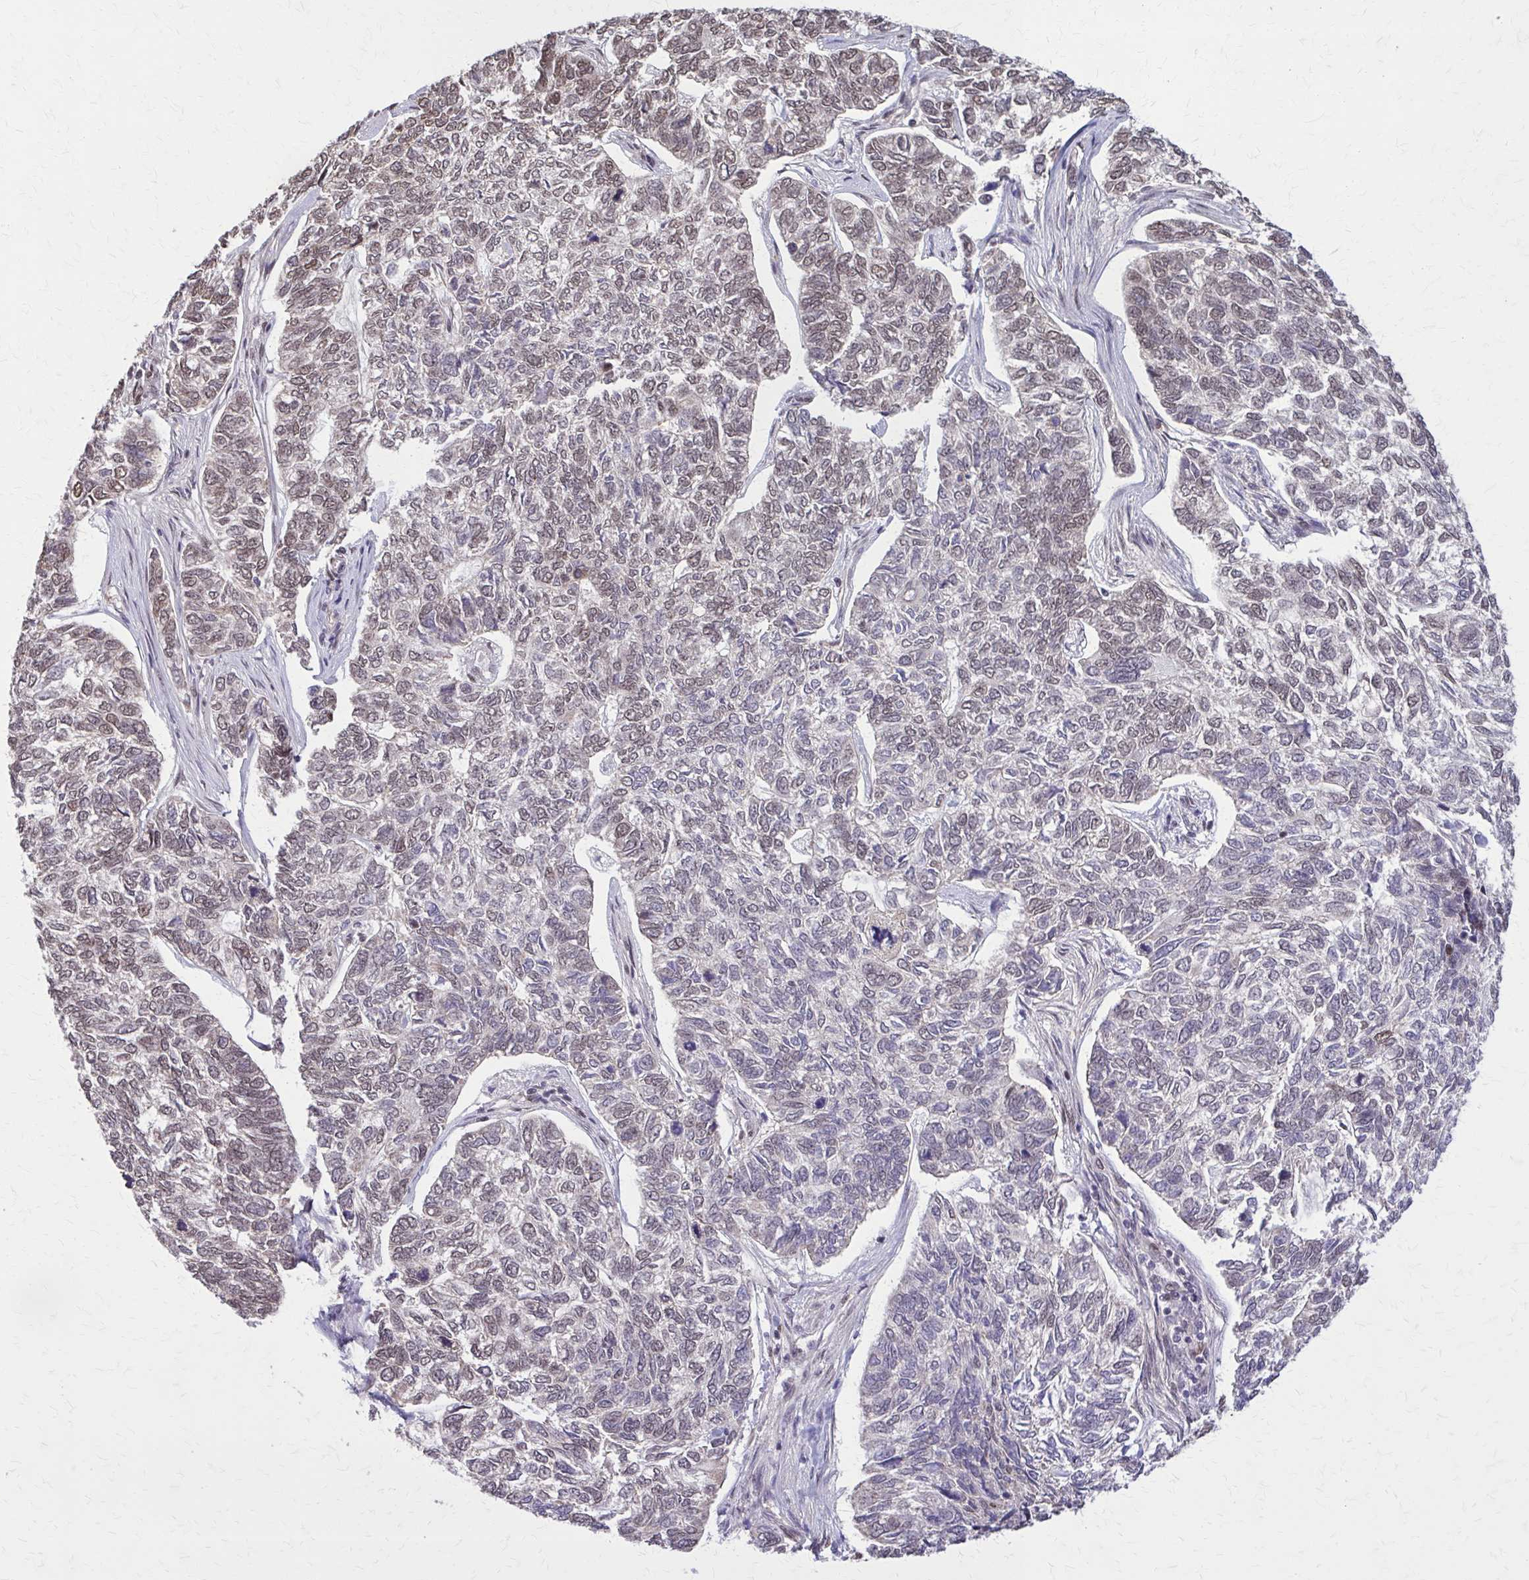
{"staining": {"intensity": "weak", "quantity": "25%-75%", "location": "nuclear"}, "tissue": "skin cancer", "cell_type": "Tumor cells", "image_type": "cancer", "snomed": [{"axis": "morphology", "description": "Basal cell carcinoma"}, {"axis": "topography", "description": "Skin"}], "caption": "This histopathology image reveals immunohistochemistry (IHC) staining of skin cancer, with low weak nuclear positivity in about 25%-75% of tumor cells.", "gene": "TTF1", "patient": {"sex": "female", "age": 65}}